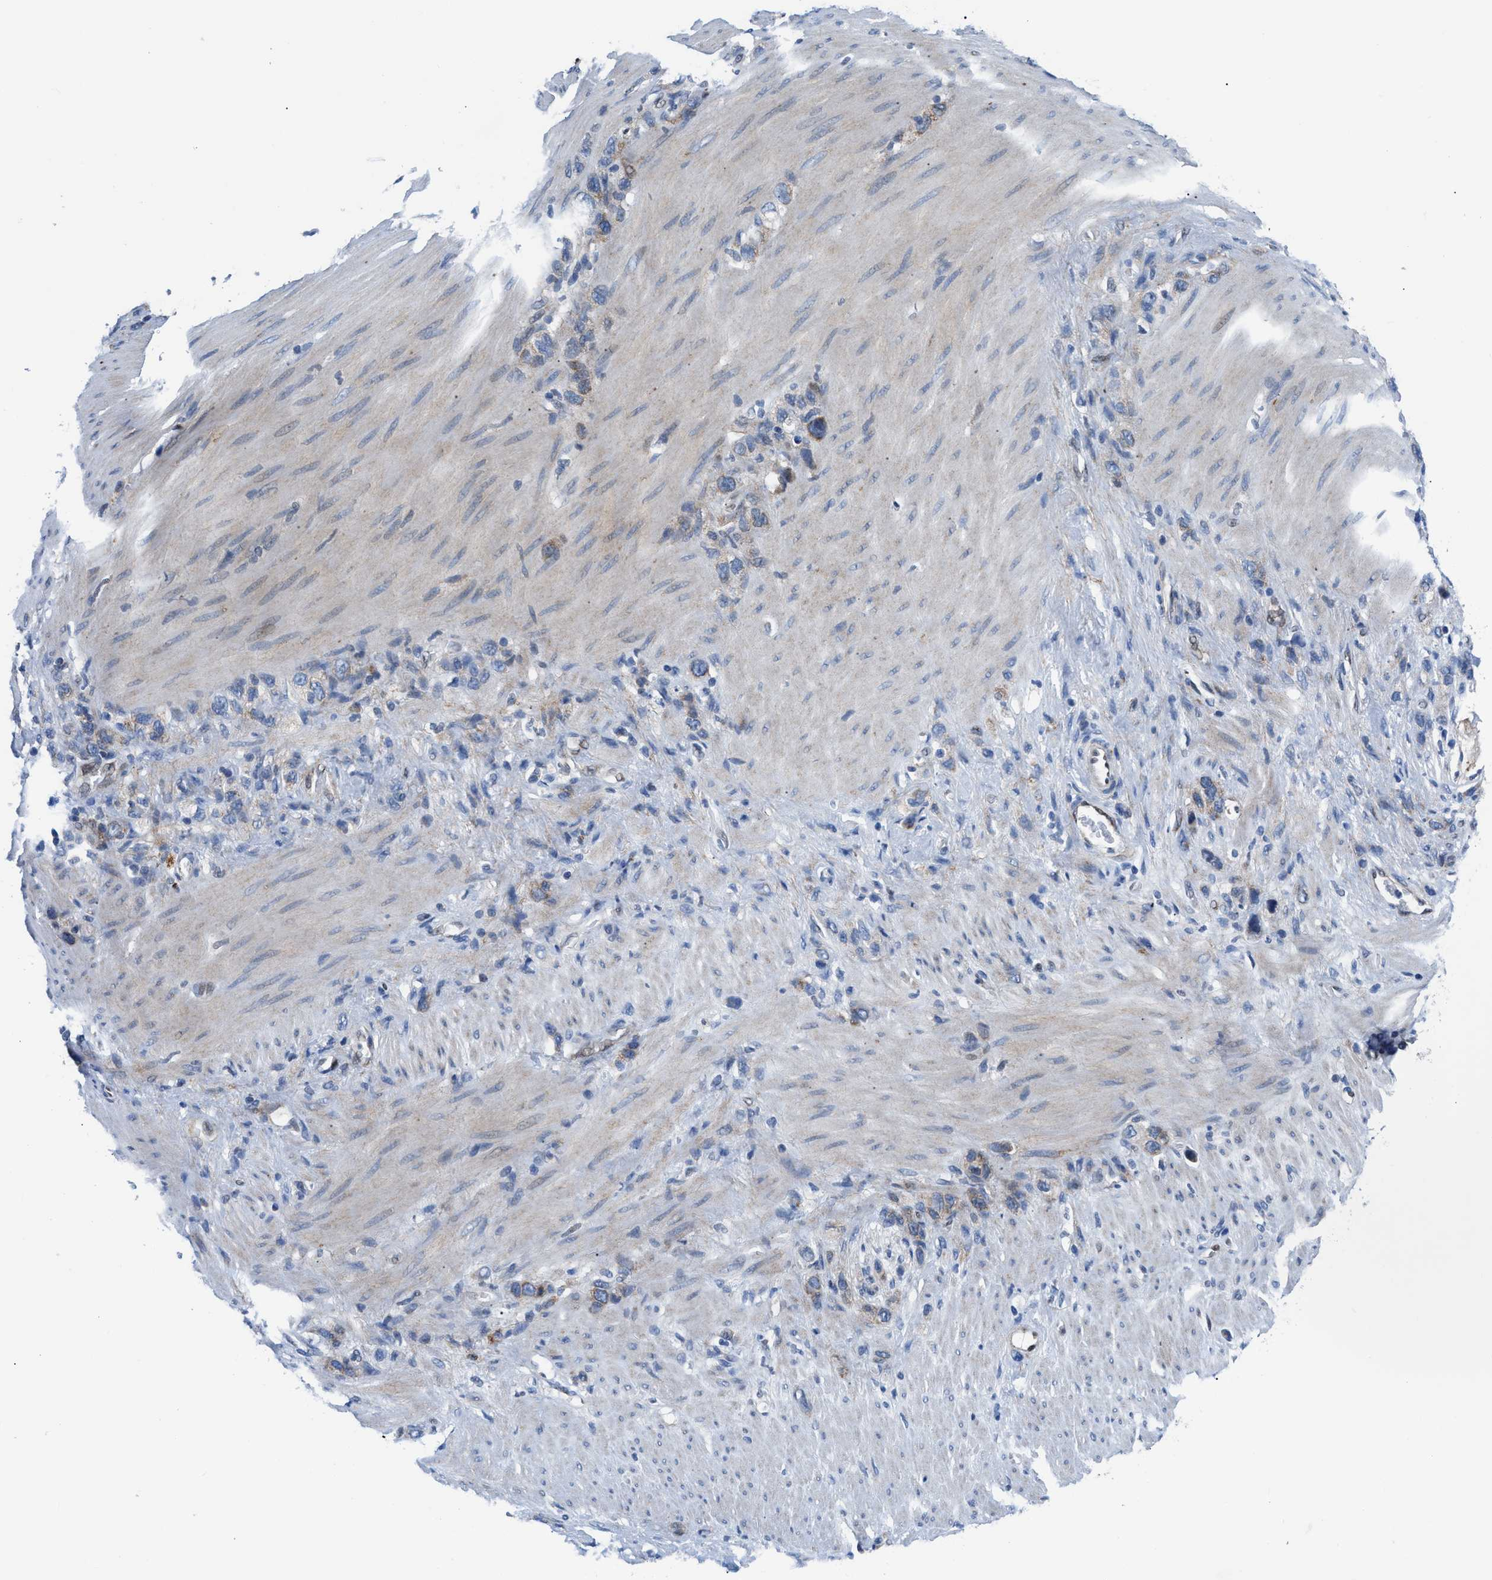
{"staining": {"intensity": "weak", "quantity": "25%-75%", "location": "cytoplasmic/membranous"}, "tissue": "stomach cancer", "cell_type": "Tumor cells", "image_type": "cancer", "snomed": [{"axis": "morphology", "description": "Adenocarcinoma, NOS"}, {"axis": "morphology", "description": "Adenocarcinoma, High grade"}, {"axis": "topography", "description": "Stomach, upper"}, {"axis": "topography", "description": "Stomach, lower"}], "caption": "High-power microscopy captured an IHC photomicrograph of stomach adenocarcinoma, revealing weak cytoplasmic/membranous positivity in approximately 25%-75% of tumor cells.", "gene": "LMO2", "patient": {"sex": "female", "age": 65}}